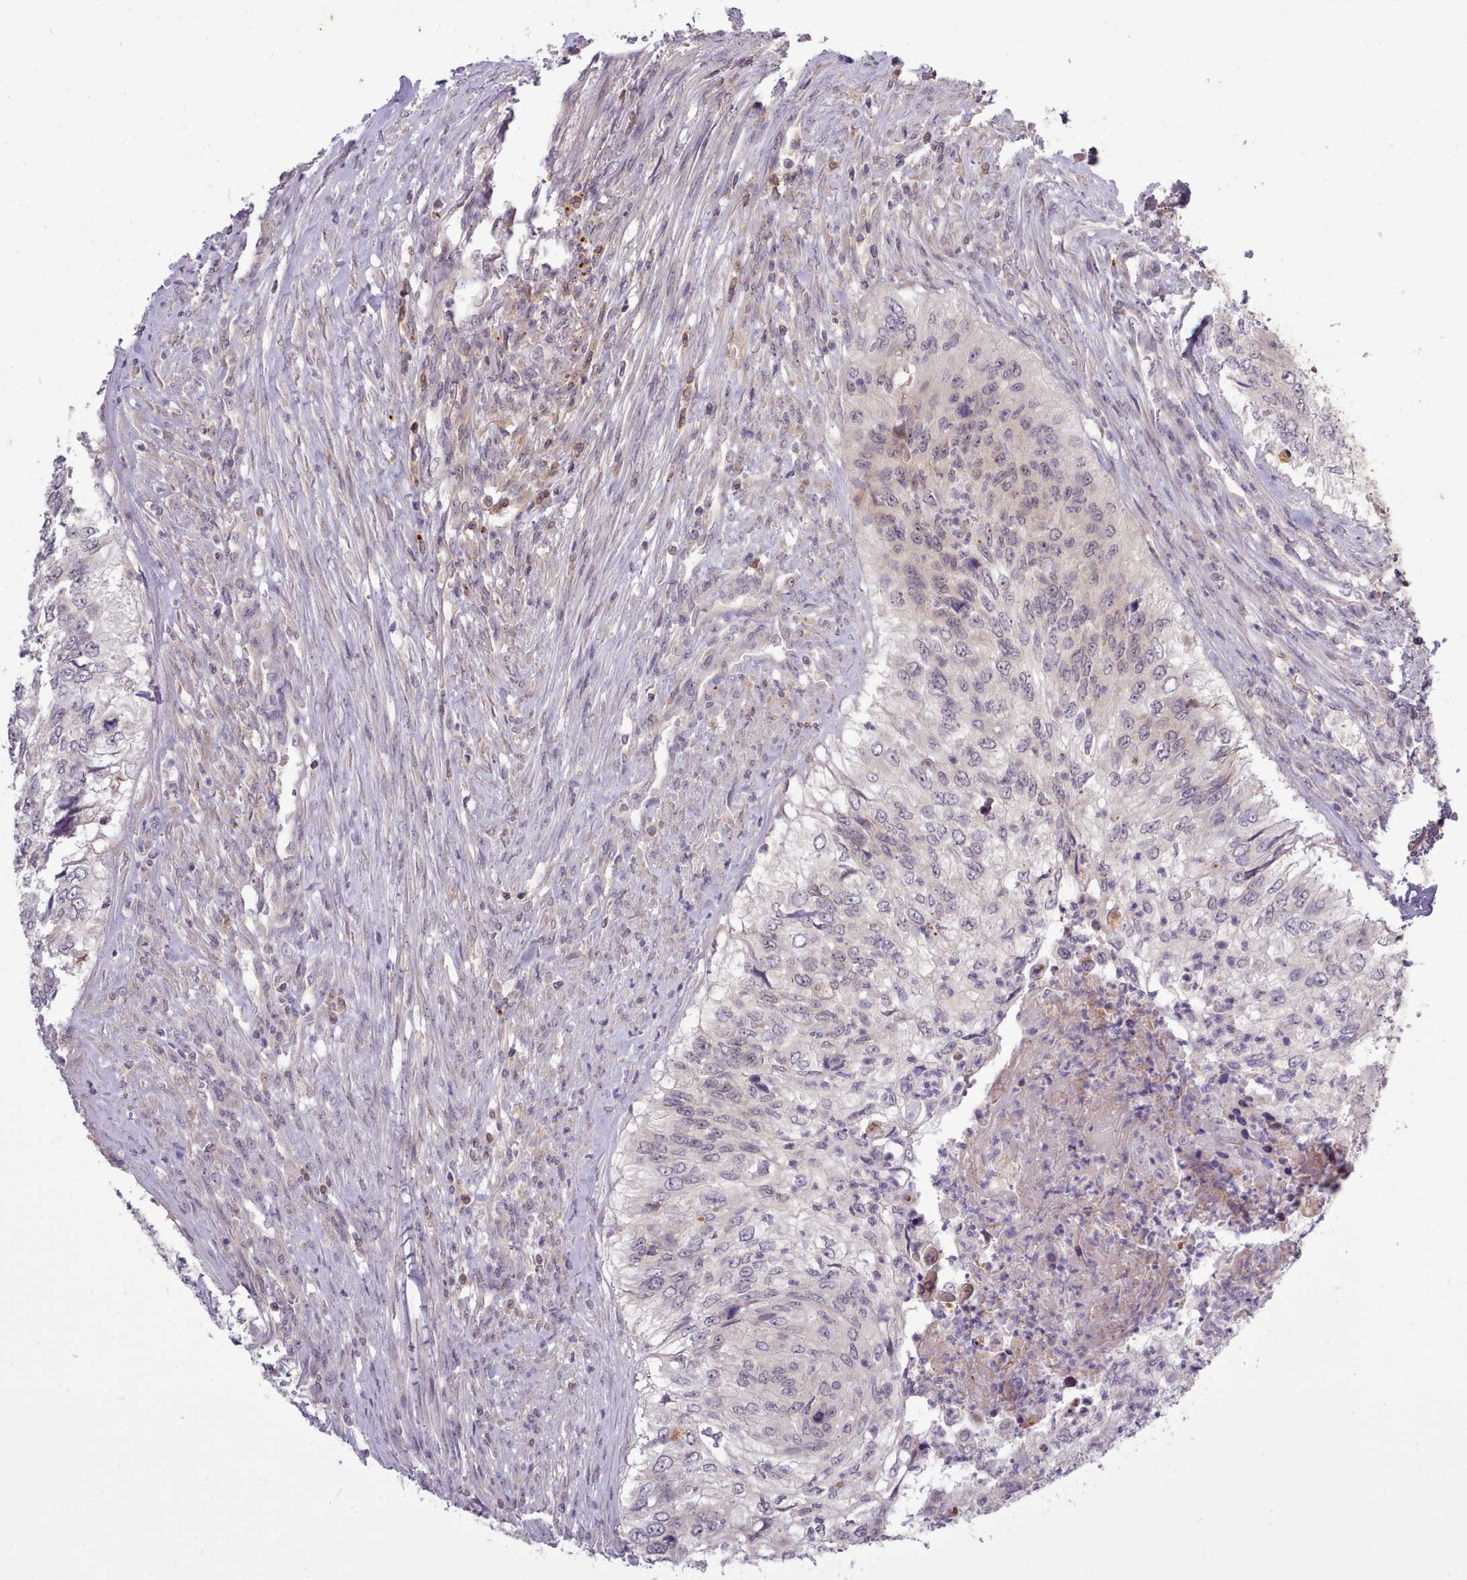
{"staining": {"intensity": "negative", "quantity": "none", "location": "none"}, "tissue": "urothelial cancer", "cell_type": "Tumor cells", "image_type": "cancer", "snomed": [{"axis": "morphology", "description": "Urothelial carcinoma, High grade"}, {"axis": "topography", "description": "Urinary bladder"}], "caption": "Urothelial cancer was stained to show a protein in brown. There is no significant staining in tumor cells.", "gene": "ARL17A", "patient": {"sex": "female", "age": 60}}